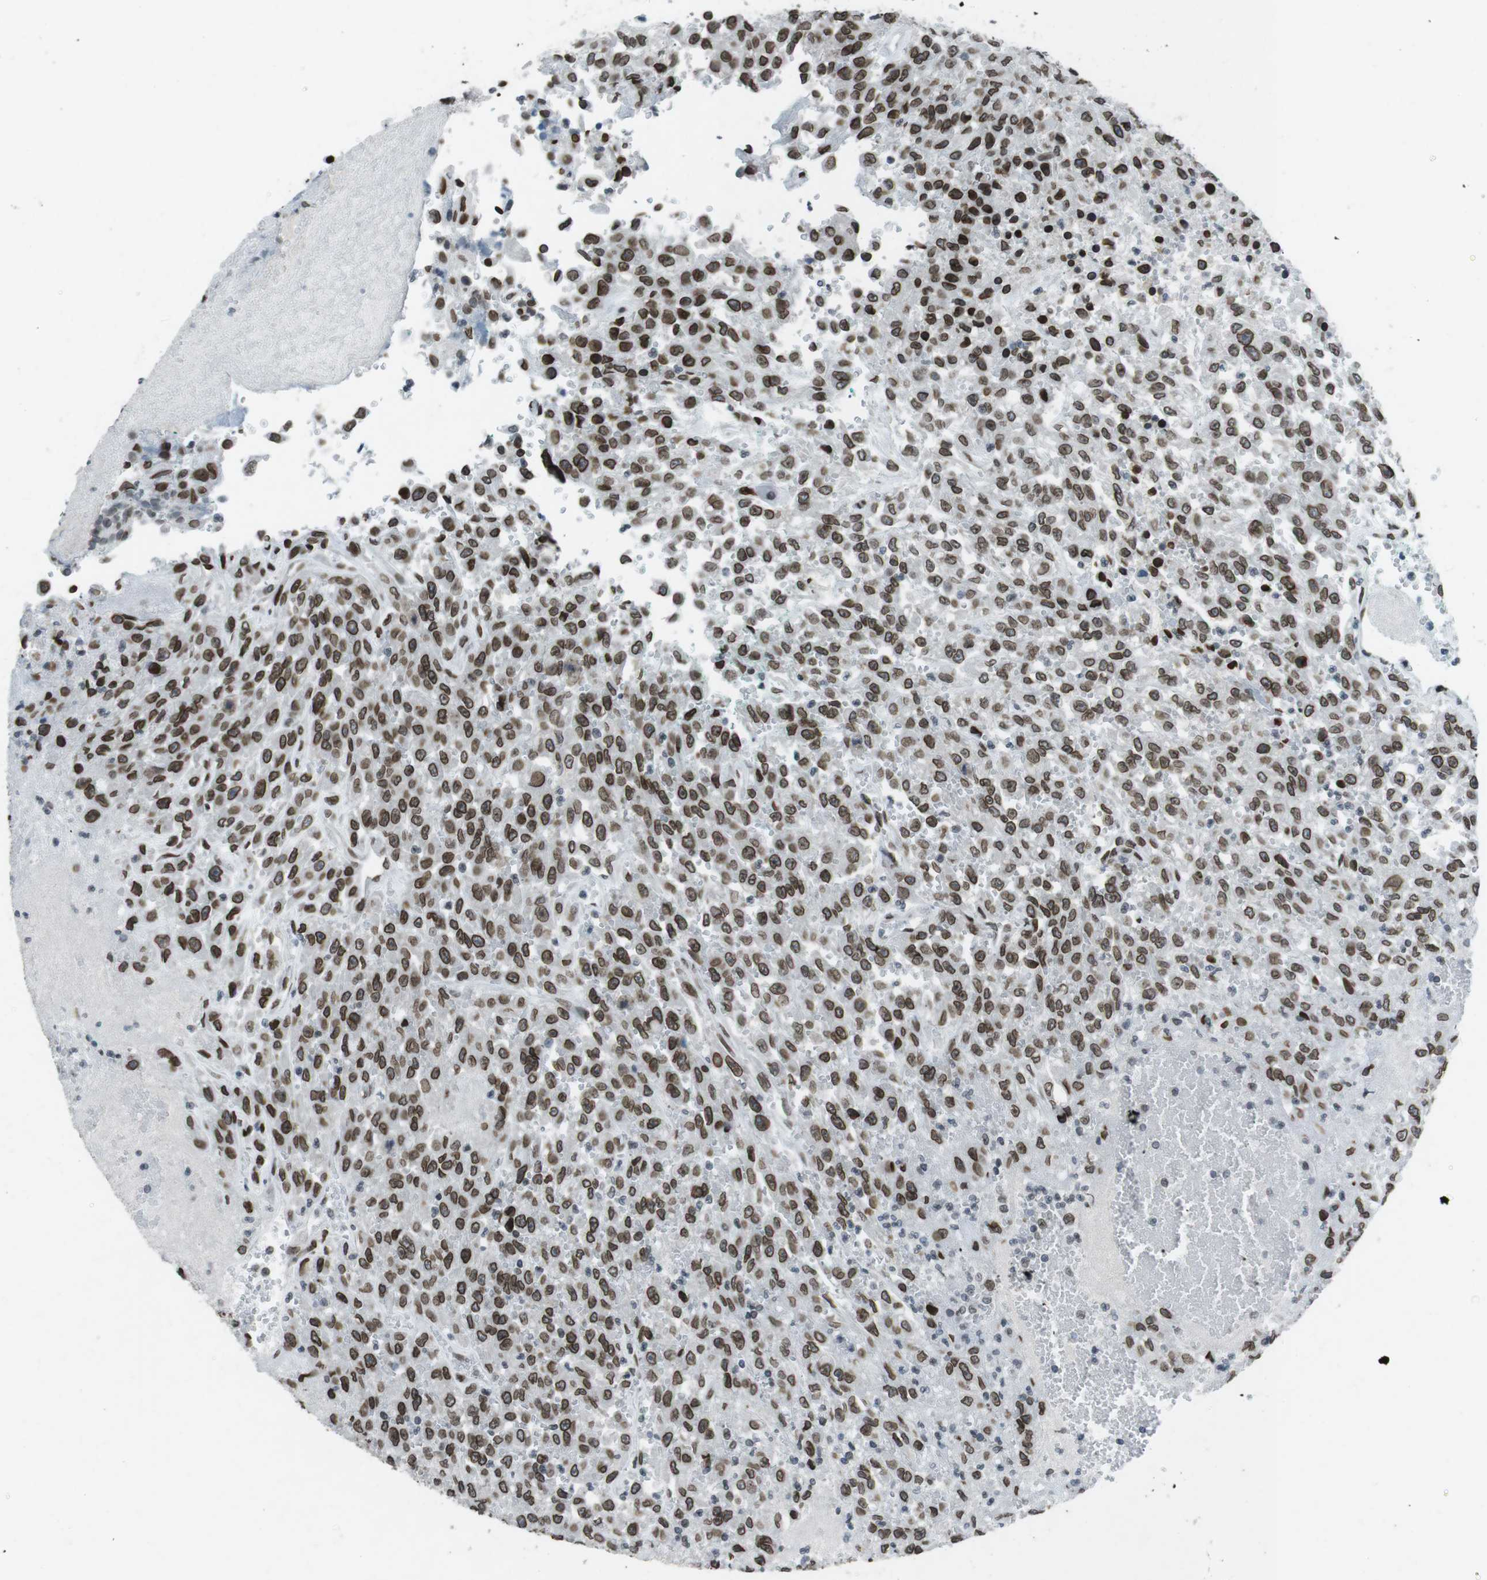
{"staining": {"intensity": "strong", "quantity": ">75%", "location": "cytoplasmic/membranous,nuclear"}, "tissue": "urothelial cancer", "cell_type": "Tumor cells", "image_type": "cancer", "snomed": [{"axis": "morphology", "description": "Urothelial carcinoma, High grade"}, {"axis": "topography", "description": "Urinary bladder"}], "caption": "Urothelial cancer stained with immunohistochemistry displays strong cytoplasmic/membranous and nuclear expression in about >75% of tumor cells.", "gene": "MAD1L1", "patient": {"sex": "male", "age": 46}}